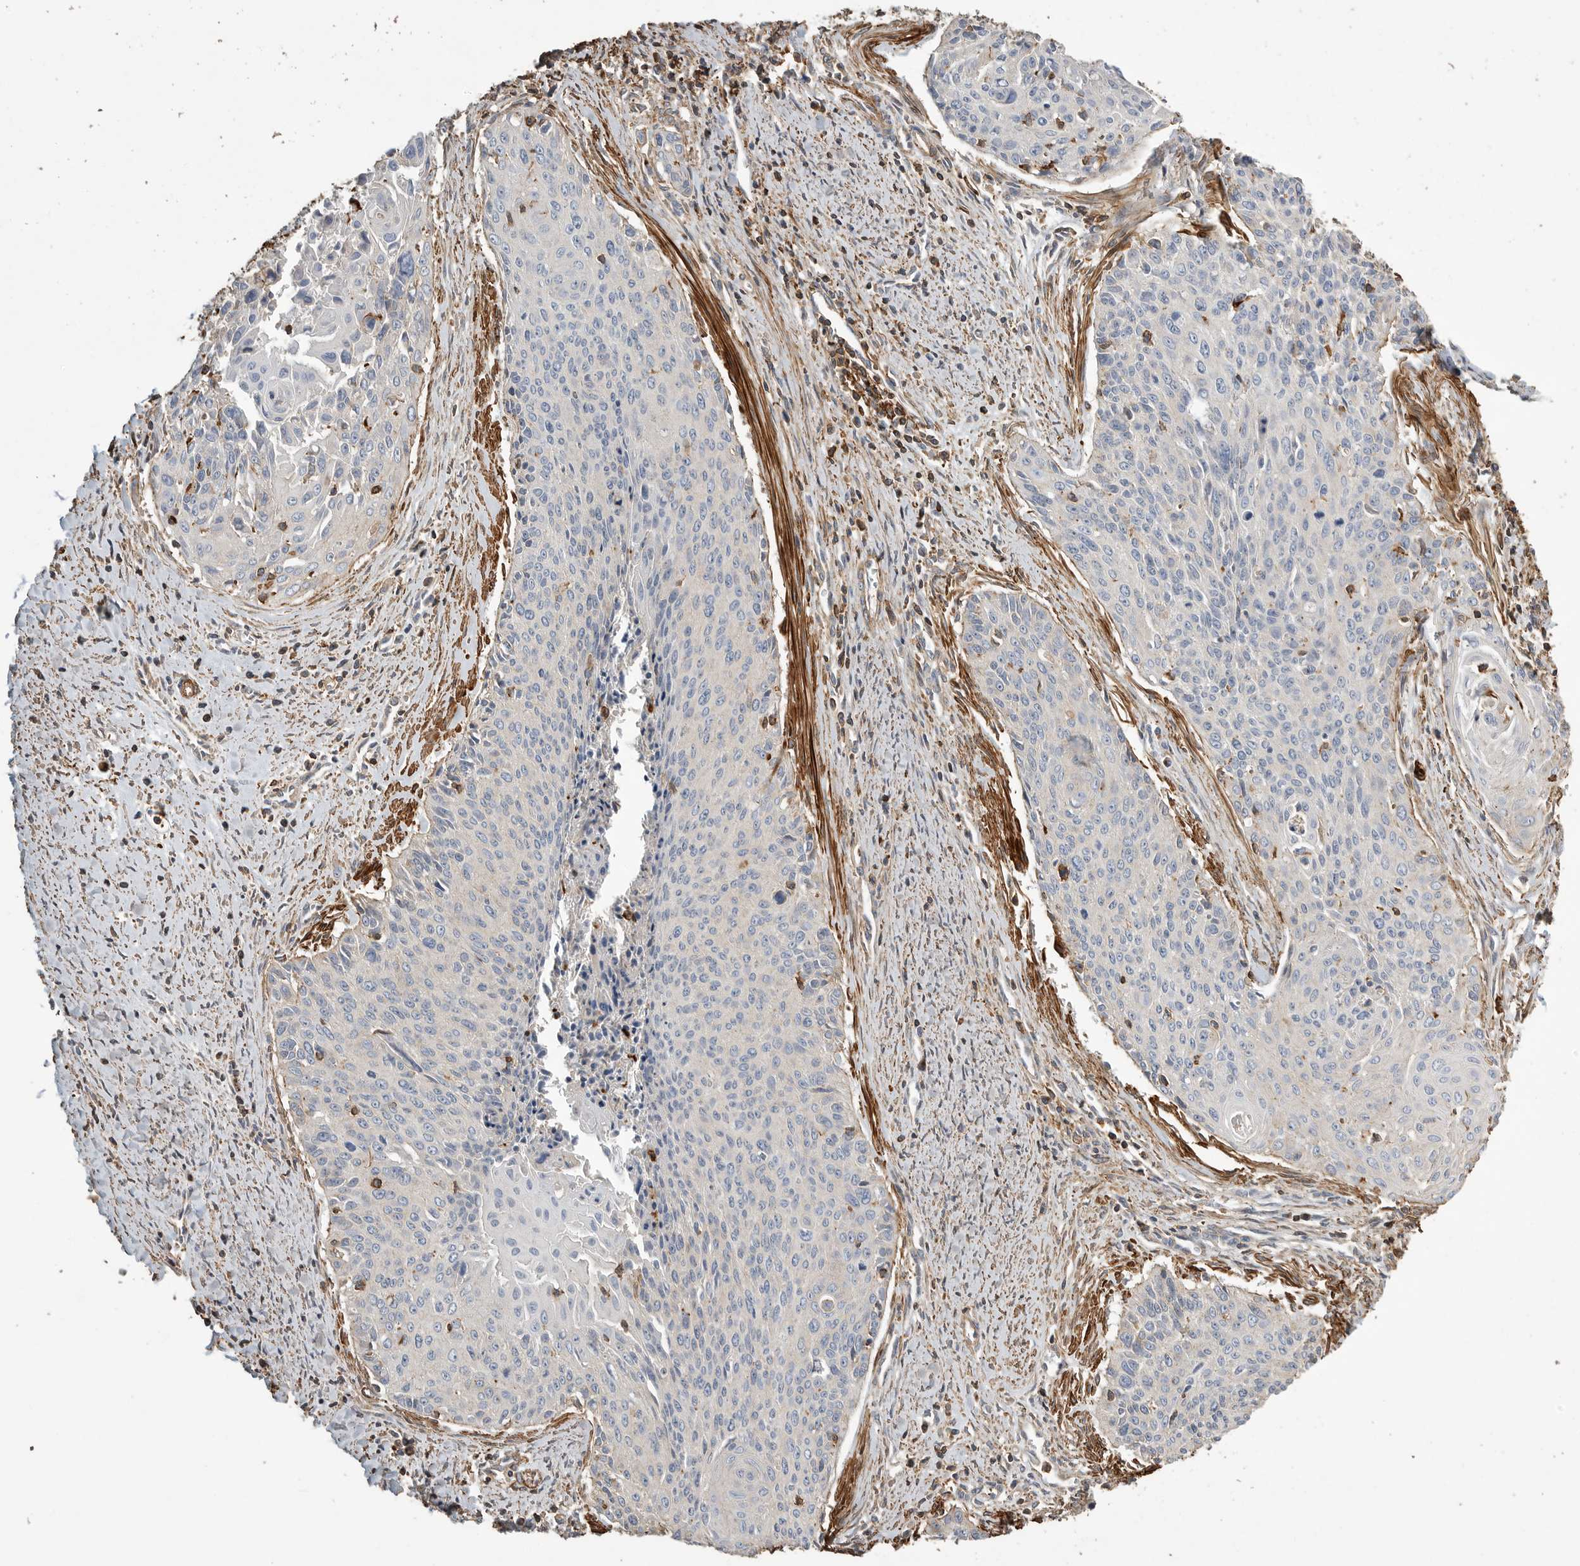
{"staining": {"intensity": "negative", "quantity": "none", "location": "none"}, "tissue": "cervical cancer", "cell_type": "Tumor cells", "image_type": "cancer", "snomed": [{"axis": "morphology", "description": "Squamous cell carcinoma, NOS"}, {"axis": "topography", "description": "Cervix"}], "caption": "This is a histopathology image of immunohistochemistry (IHC) staining of squamous cell carcinoma (cervical), which shows no expression in tumor cells.", "gene": "GPER1", "patient": {"sex": "female", "age": 55}}